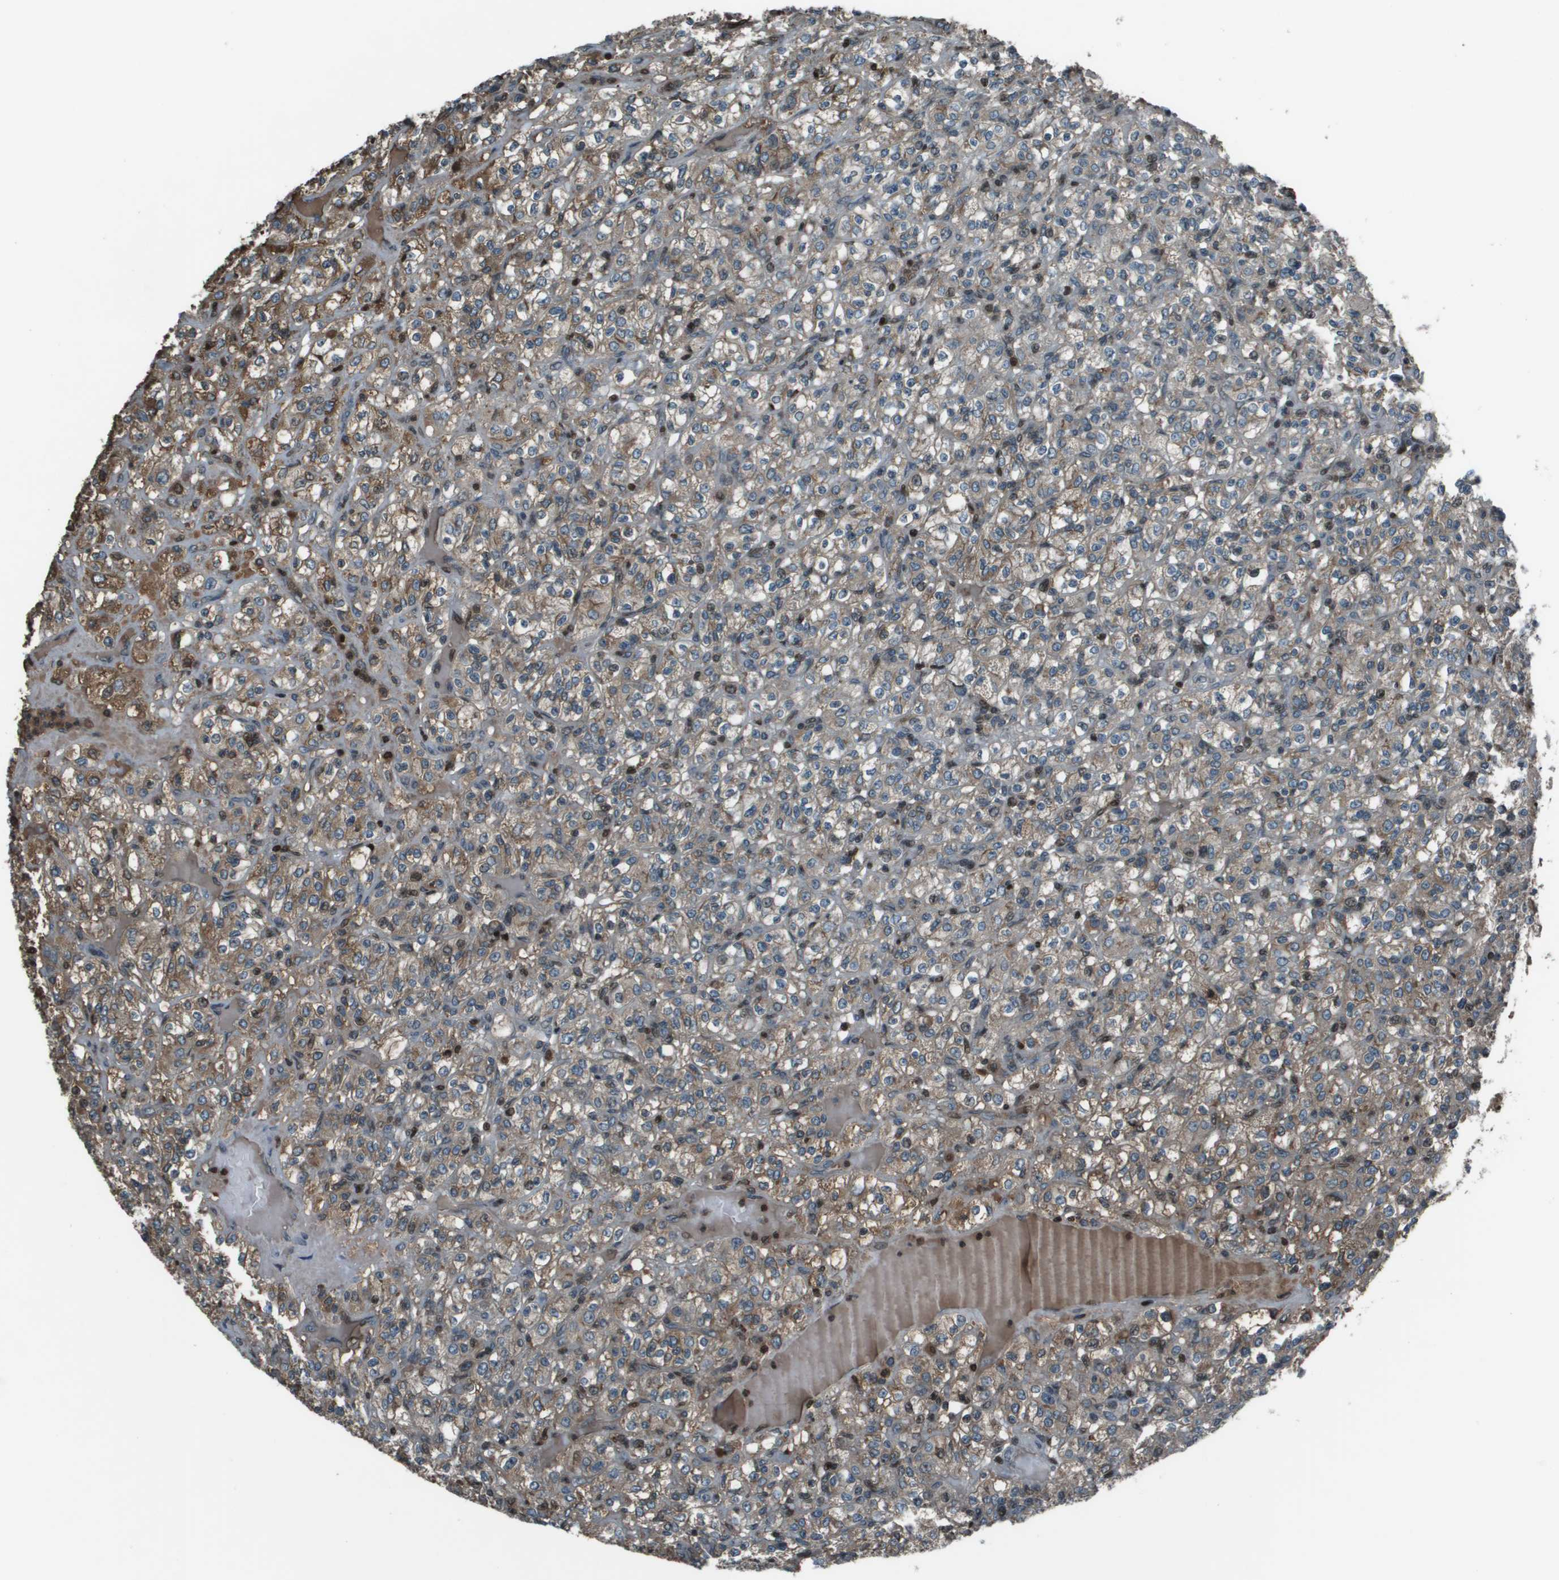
{"staining": {"intensity": "moderate", "quantity": ">75%", "location": "cytoplasmic/membranous"}, "tissue": "renal cancer", "cell_type": "Tumor cells", "image_type": "cancer", "snomed": [{"axis": "morphology", "description": "Normal tissue, NOS"}, {"axis": "morphology", "description": "Adenocarcinoma, NOS"}, {"axis": "topography", "description": "Kidney"}], "caption": "Tumor cells exhibit moderate cytoplasmic/membranous staining in approximately >75% of cells in renal adenocarcinoma.", "gene": "CXCL12", "patient": {"sex": "female", "age": 72}}